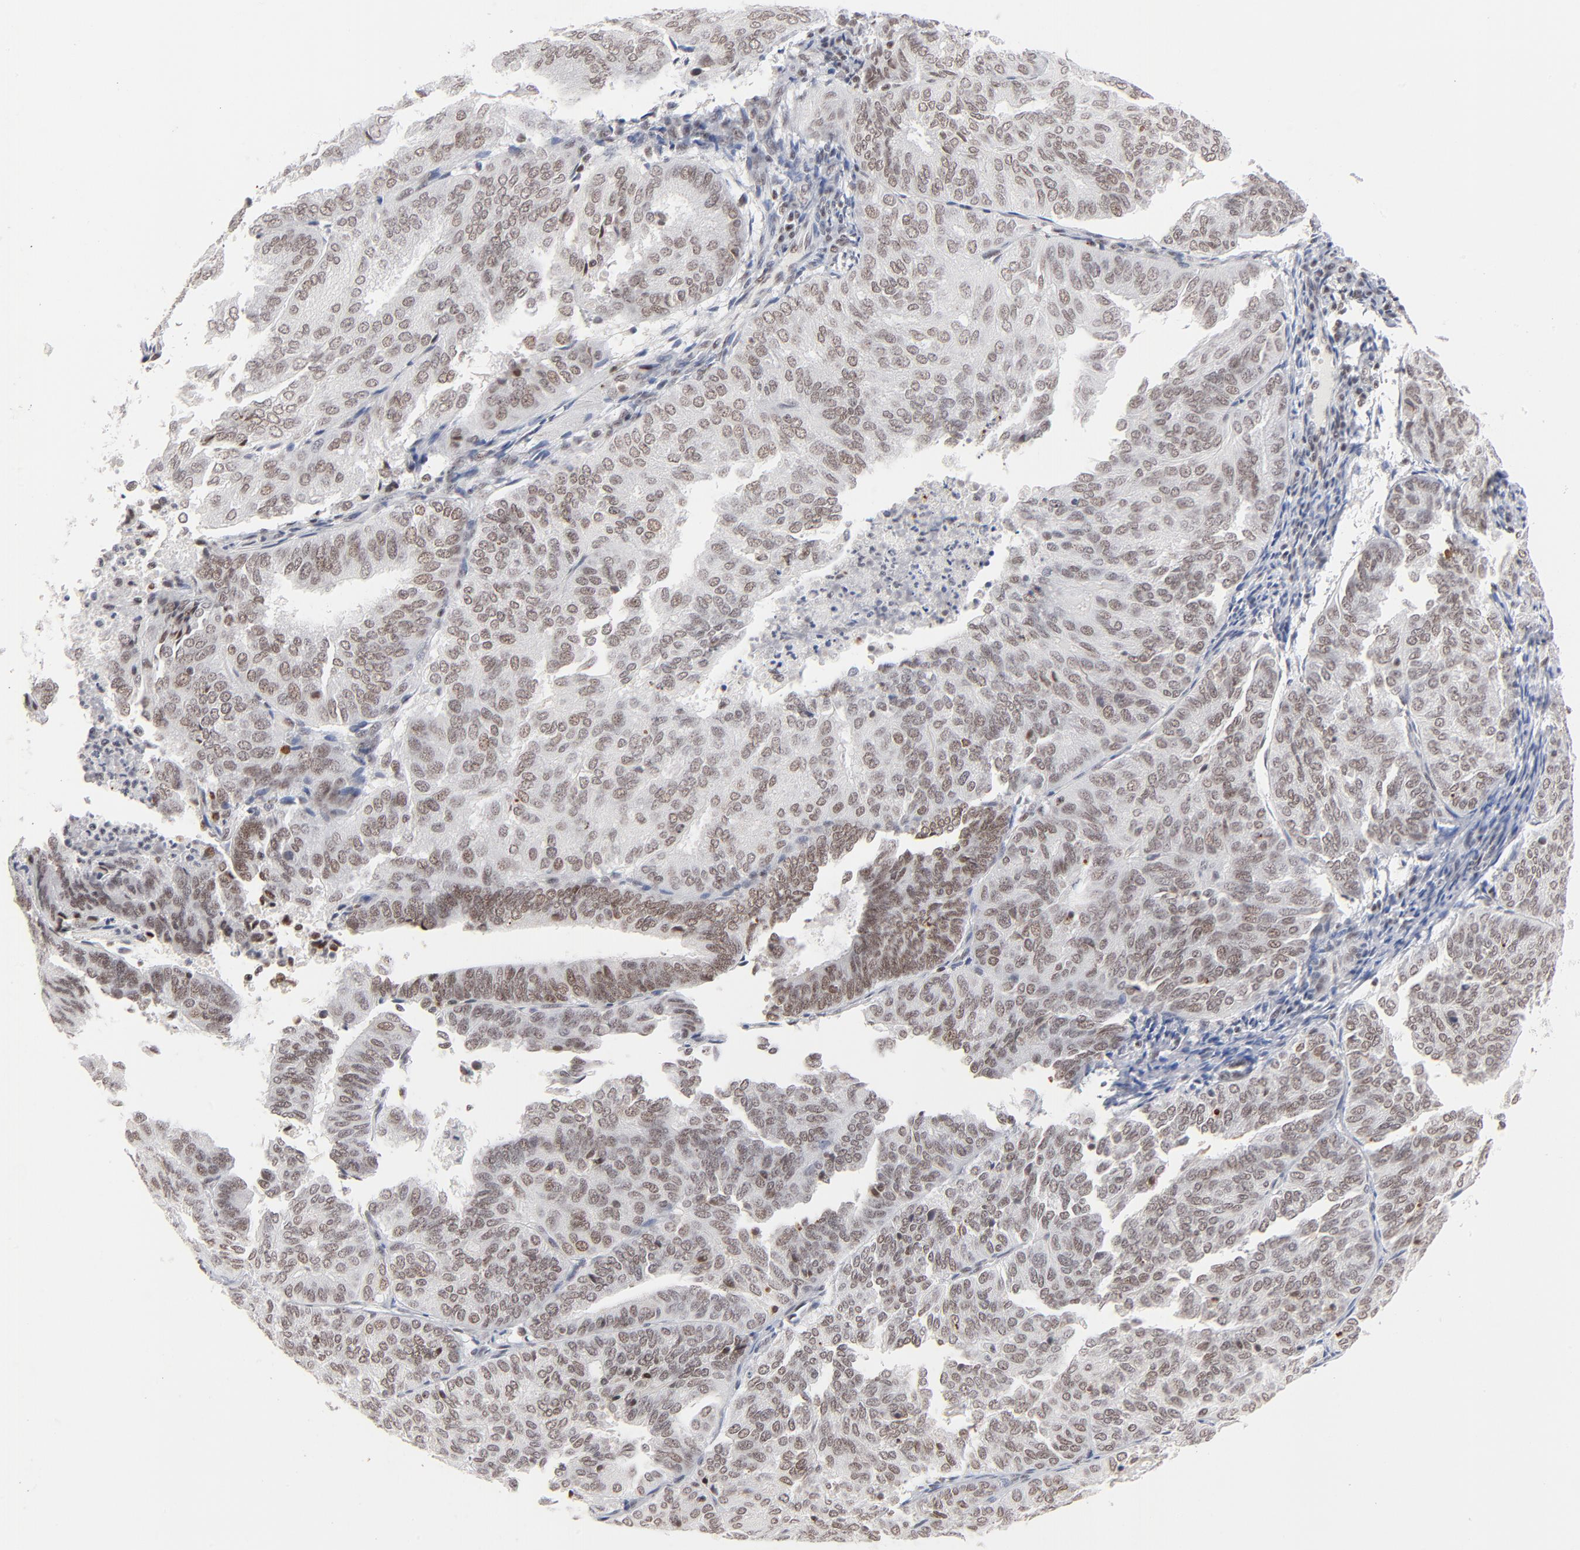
{"staining": {"intensity": "weak", "quantity": ">75%", "location": "nuclear"}, "tissue": "endometrial cancer", "cell_type": "Tumor cells", "image_type": "cancer", "snomed": [{"axis": "morphology", "description": "Adenocarcinoma, NOS"}, {"axis": "topography", "description": "Endometrium"}], "caption": "Brown immunohistochemical staining in human adenocarcinoma (endometrial) displays weak nuclear expression in approximately >75% of tumor cells.", "gene": "ZNF143", "patient": {"sex": "female", "age": 59}}